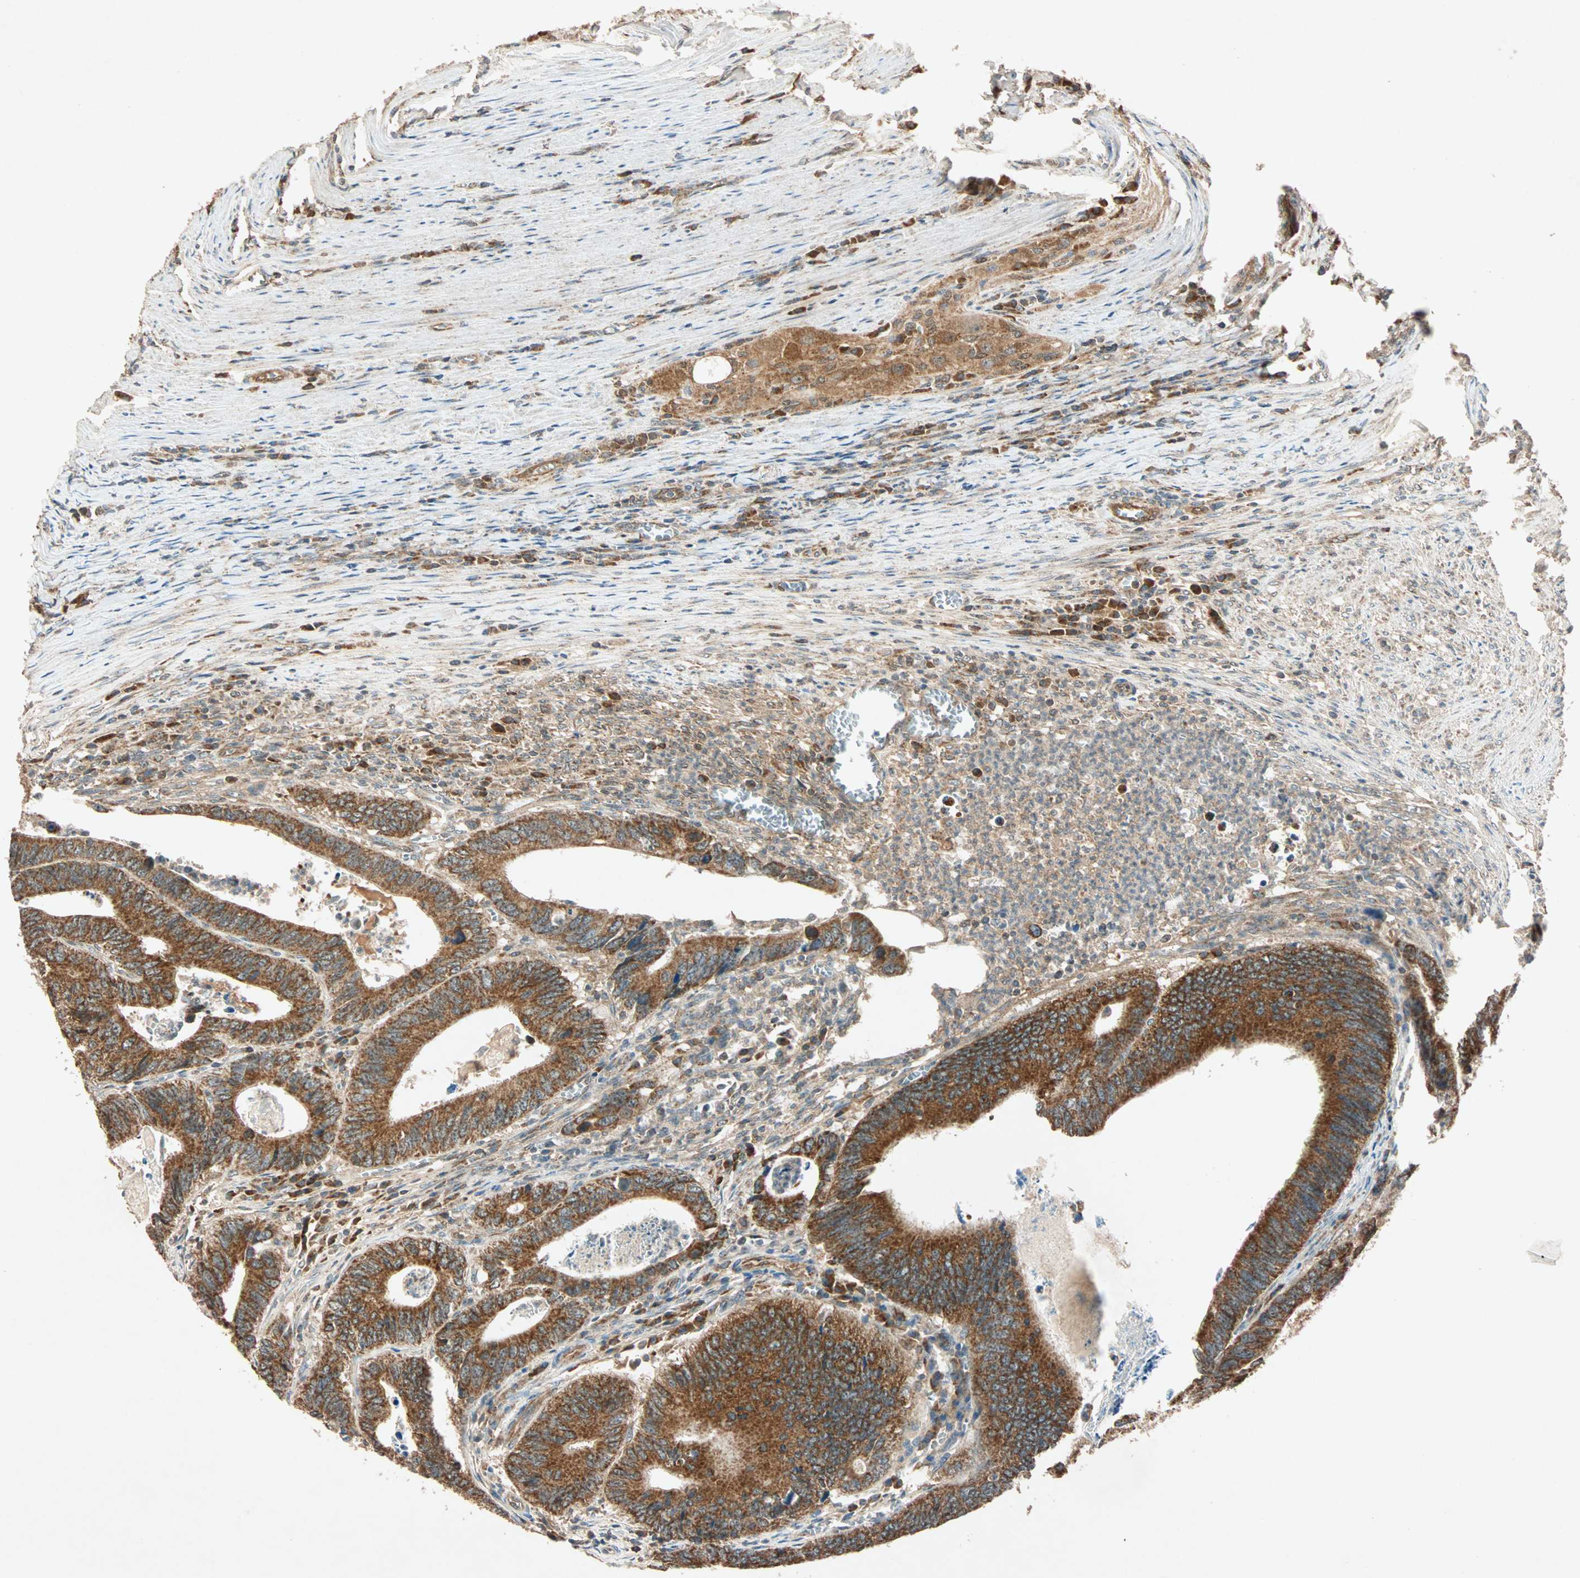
{"staining": {"intensity": "strong", "quantity": ">75%", "location": "cytoplasmic/membranous"}, "tissue": "colorectal cancer", "cell_type": "Tumor cells", "image_type": "cancer", "snomed": [{"axis": "morphology", "description": "Adenocarcinoma, NOS"}, {"axis": "topography", "description": "Colon"}], "caption": "This micrograph shows IHC staining of human colorectal cancer (adenocarcinoma), with high strong cytoplasmic/membranous staining in about >75% of tumor cells.", "gene": "MAPK1", "patient": {"sex": "male", "age": 72}}